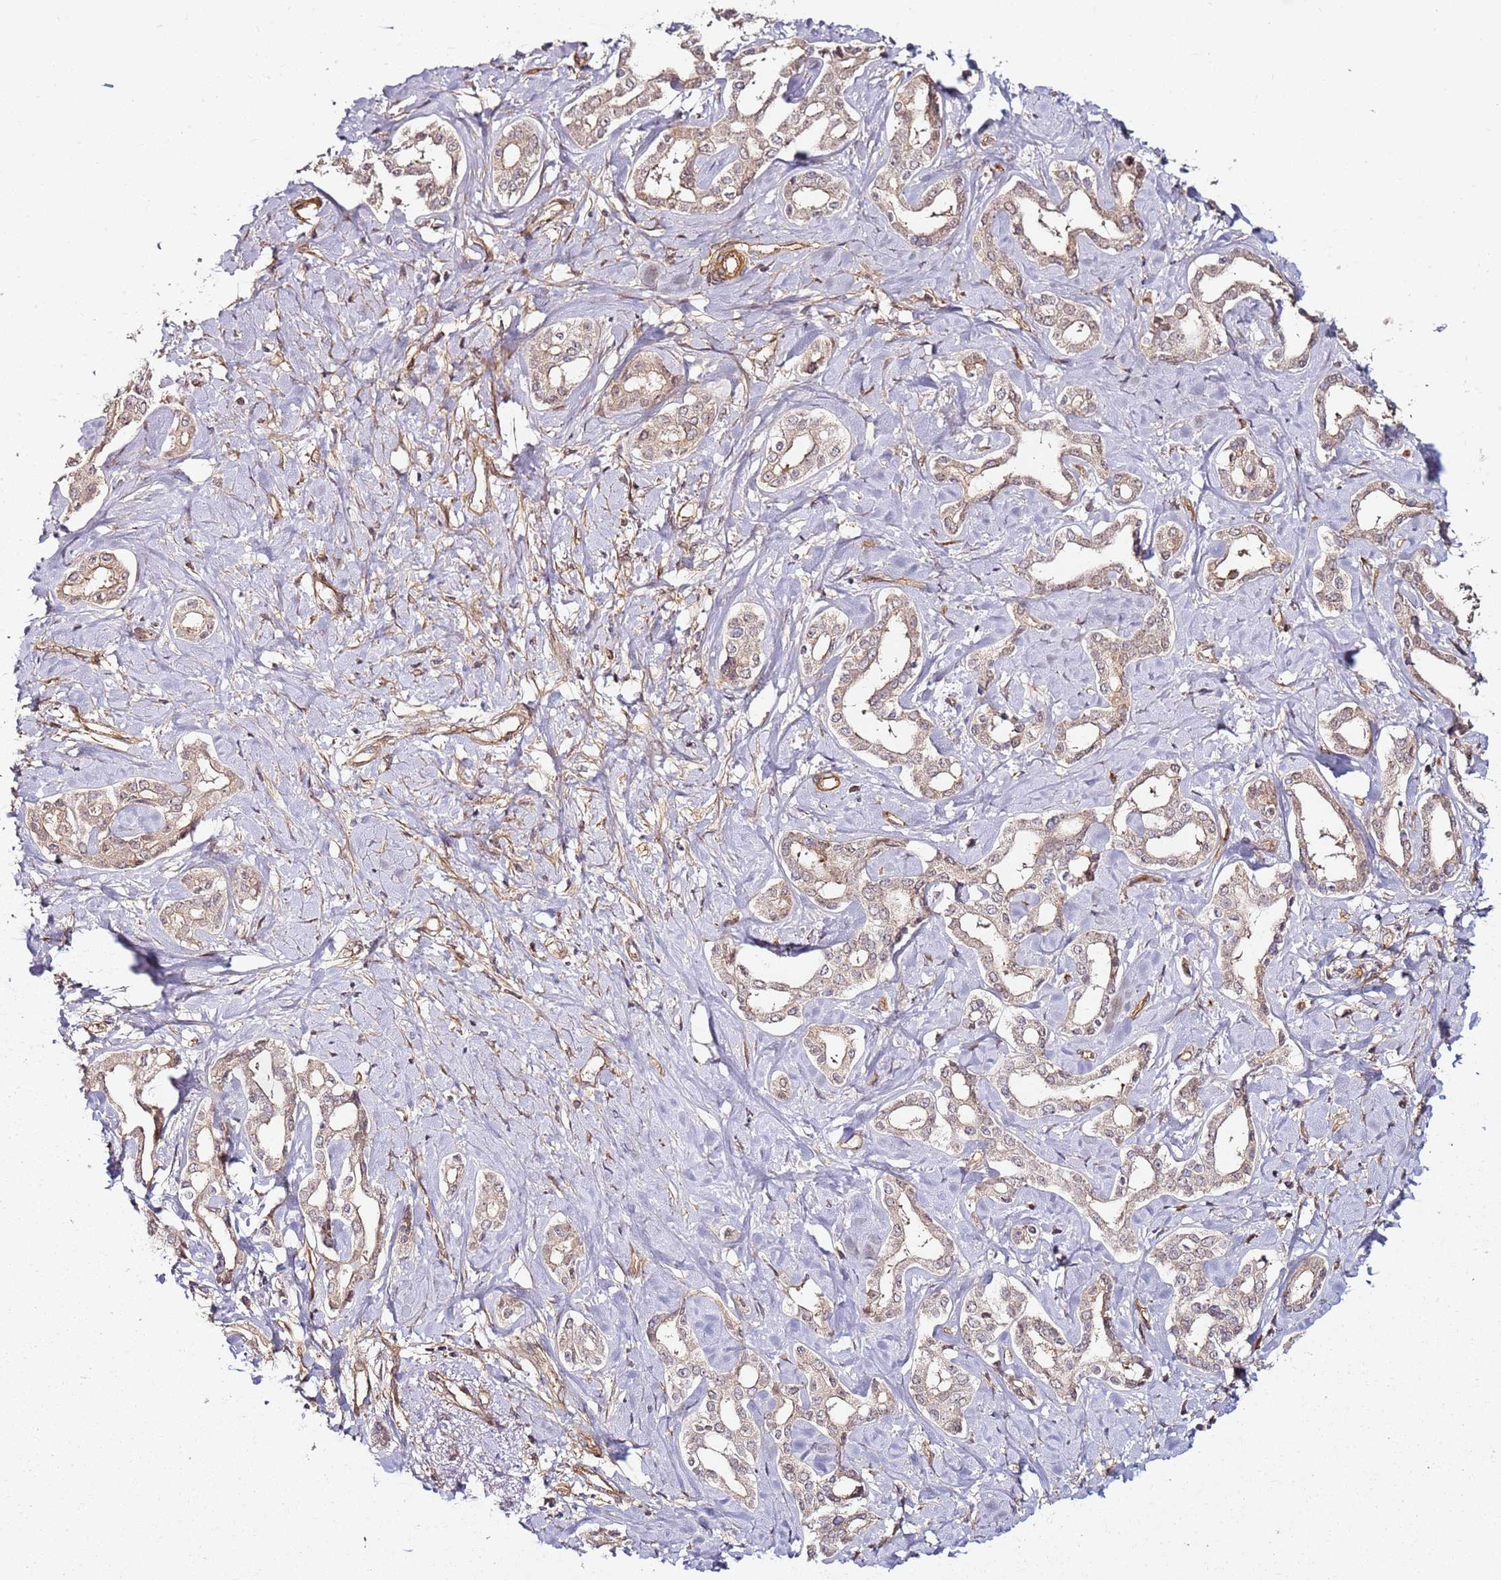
{"staining": {"intensity": "weak", "quantity": ">75%", "location": "cytoplasmic/membranous"}, "tissue": "liver cancer", "cell_type": "Tumor cells", "image_type": "cancer", "snomed": [{"axis": "morphology", "description": "Cholangiocarcinoma"}, {"axis": "topography", "description": "Liver"}], "caption": "A brown stain shows weak cytoplasmic/membranous staining of a protein in cholangiocarcinoma (liver) tumor cells. (DAB IHC with brightfield microscopy, high magnification).", "gene": "CCNYL1", "patient": {"sex": "female", "age": 77}}